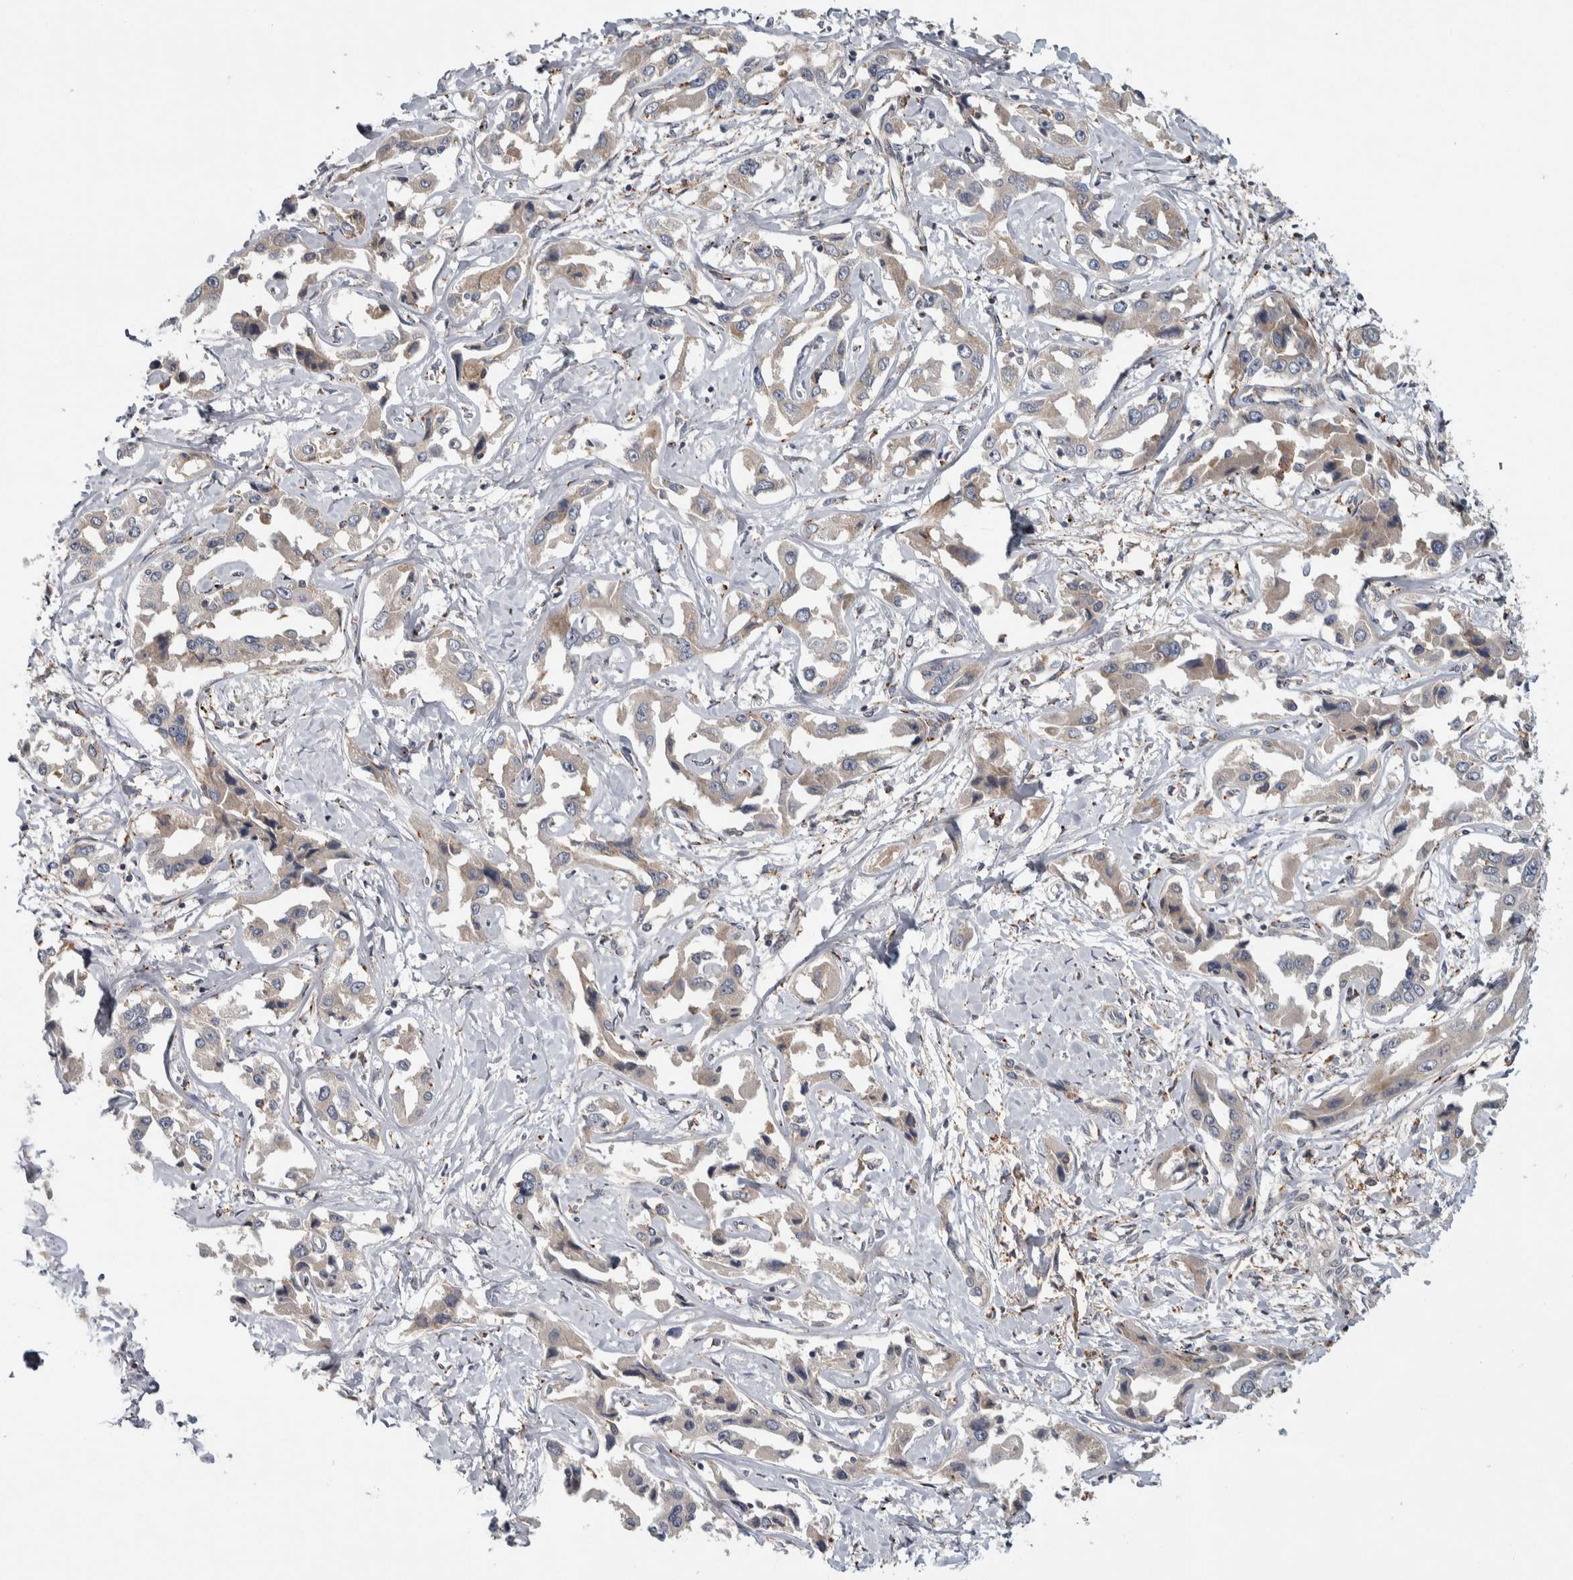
{"staining": {"intensity": "weak", "quantity": "<25%", "location": "cytoplasmic/membranous"}, "tissue": "liver cancer", "cell_type": "Tumor cells", "image_type": "cancer", "snomed": [{"axis": "morphology", "description": "Cholangiocarcinoma"}, {"axis": "topography", "description": "Liver"}], "caption": "Immunohistochemical staining of human liver cancer demonstrates no significant expression in tumor cells.", "gene": "ADPRM", "patient": {"sex": "male", "age": 59}}